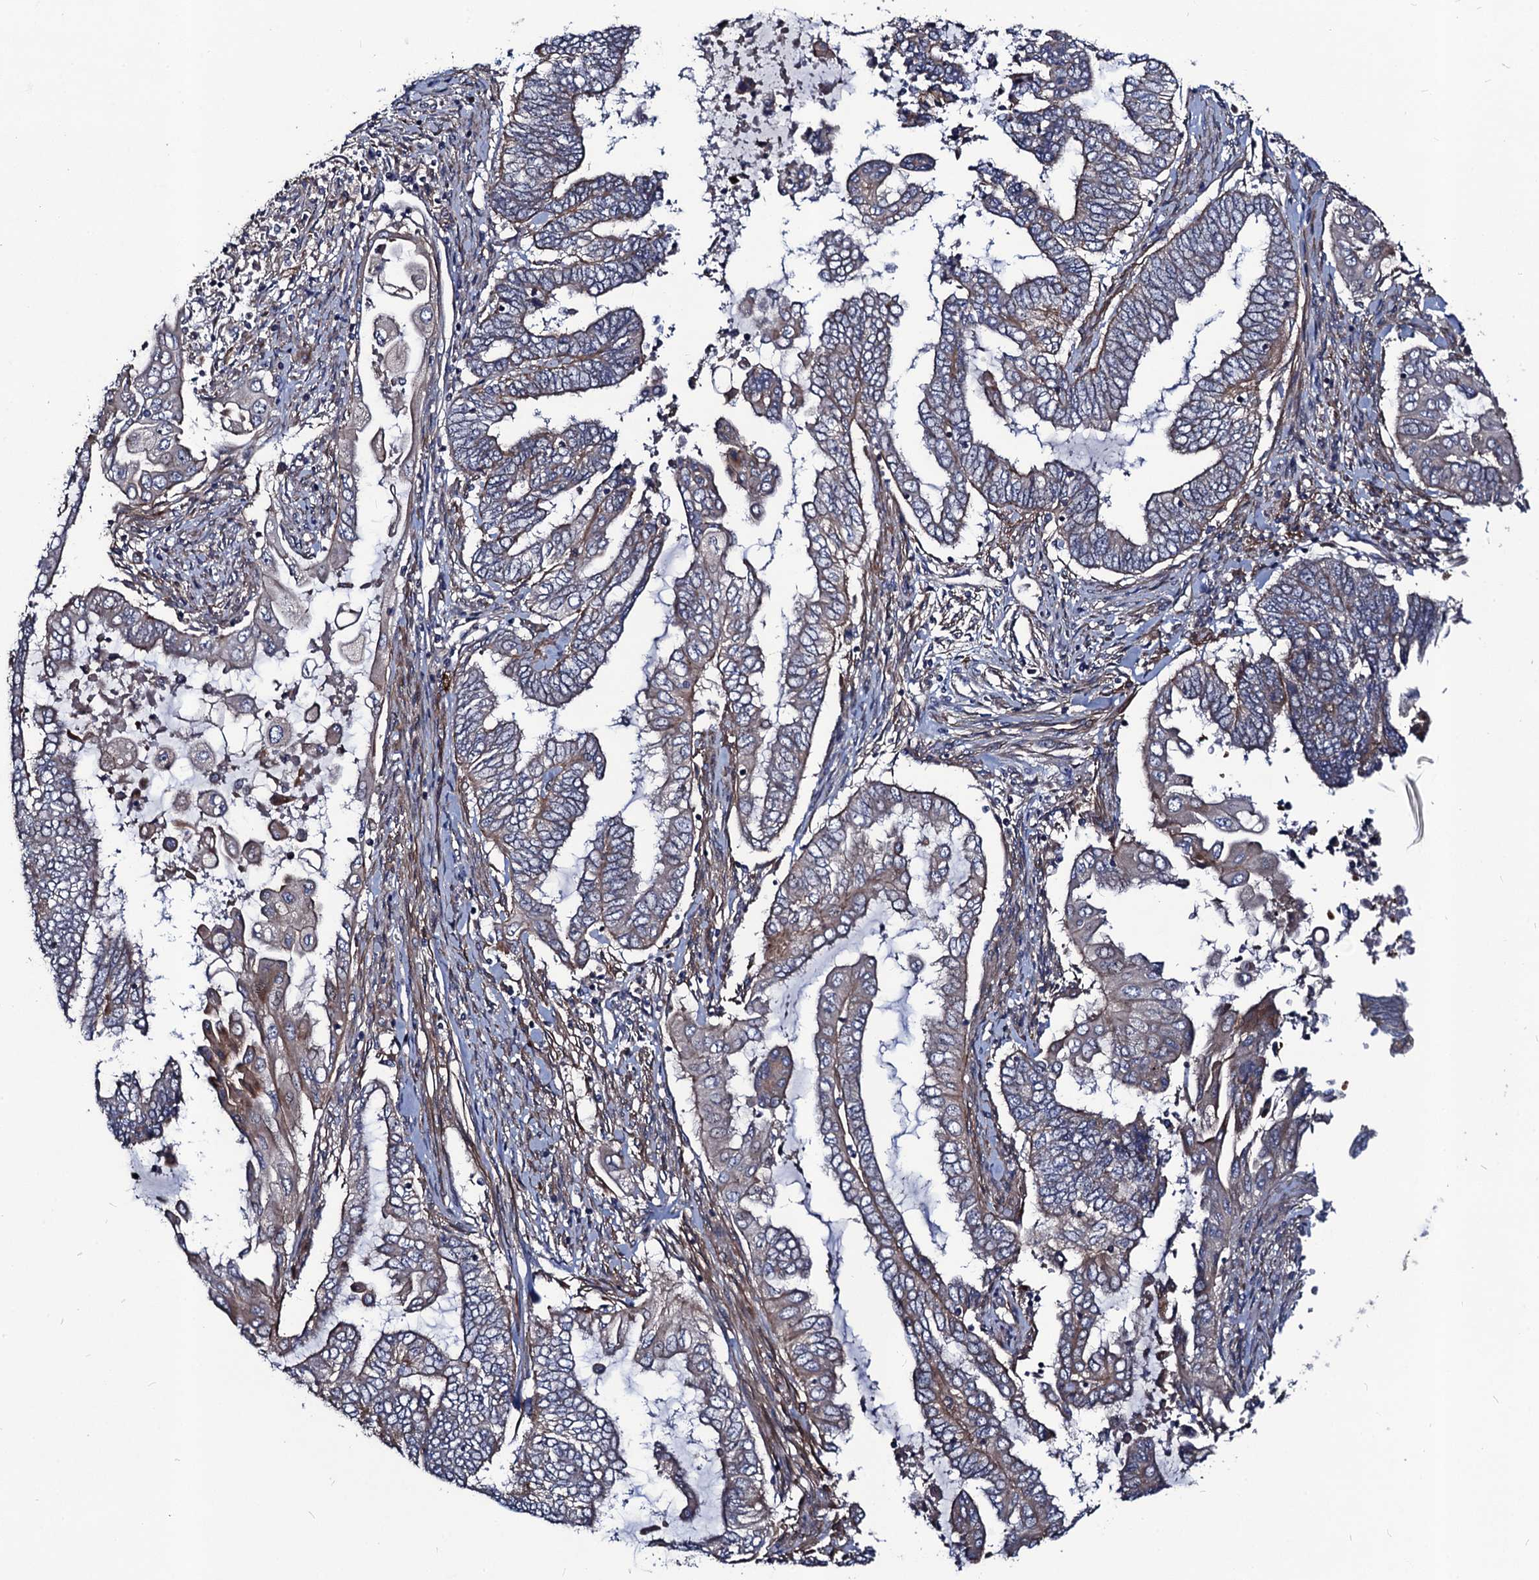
{"staining": {"intensity": "weak", "quantity": "25%-75%", "location": "cytoplasmic/membranous"}, "tissue": "endometrial cancer", "cell_type": "Tumor cells", "image_type": "cancer", "snomed": [{"axis": "morphology", "description": "Adenocarcinoma, NOS"}, {"axis": "topography", "description": "Uterus"}, {"axis": "topography", "description": "Endometrium"}], "caption": "Adenocarcinoma (endometrial) stained with a protein marker exhibits weak staining in tumor cells.", "gene": "KXD1", "patient": {"sex": "female", "age": 70}}